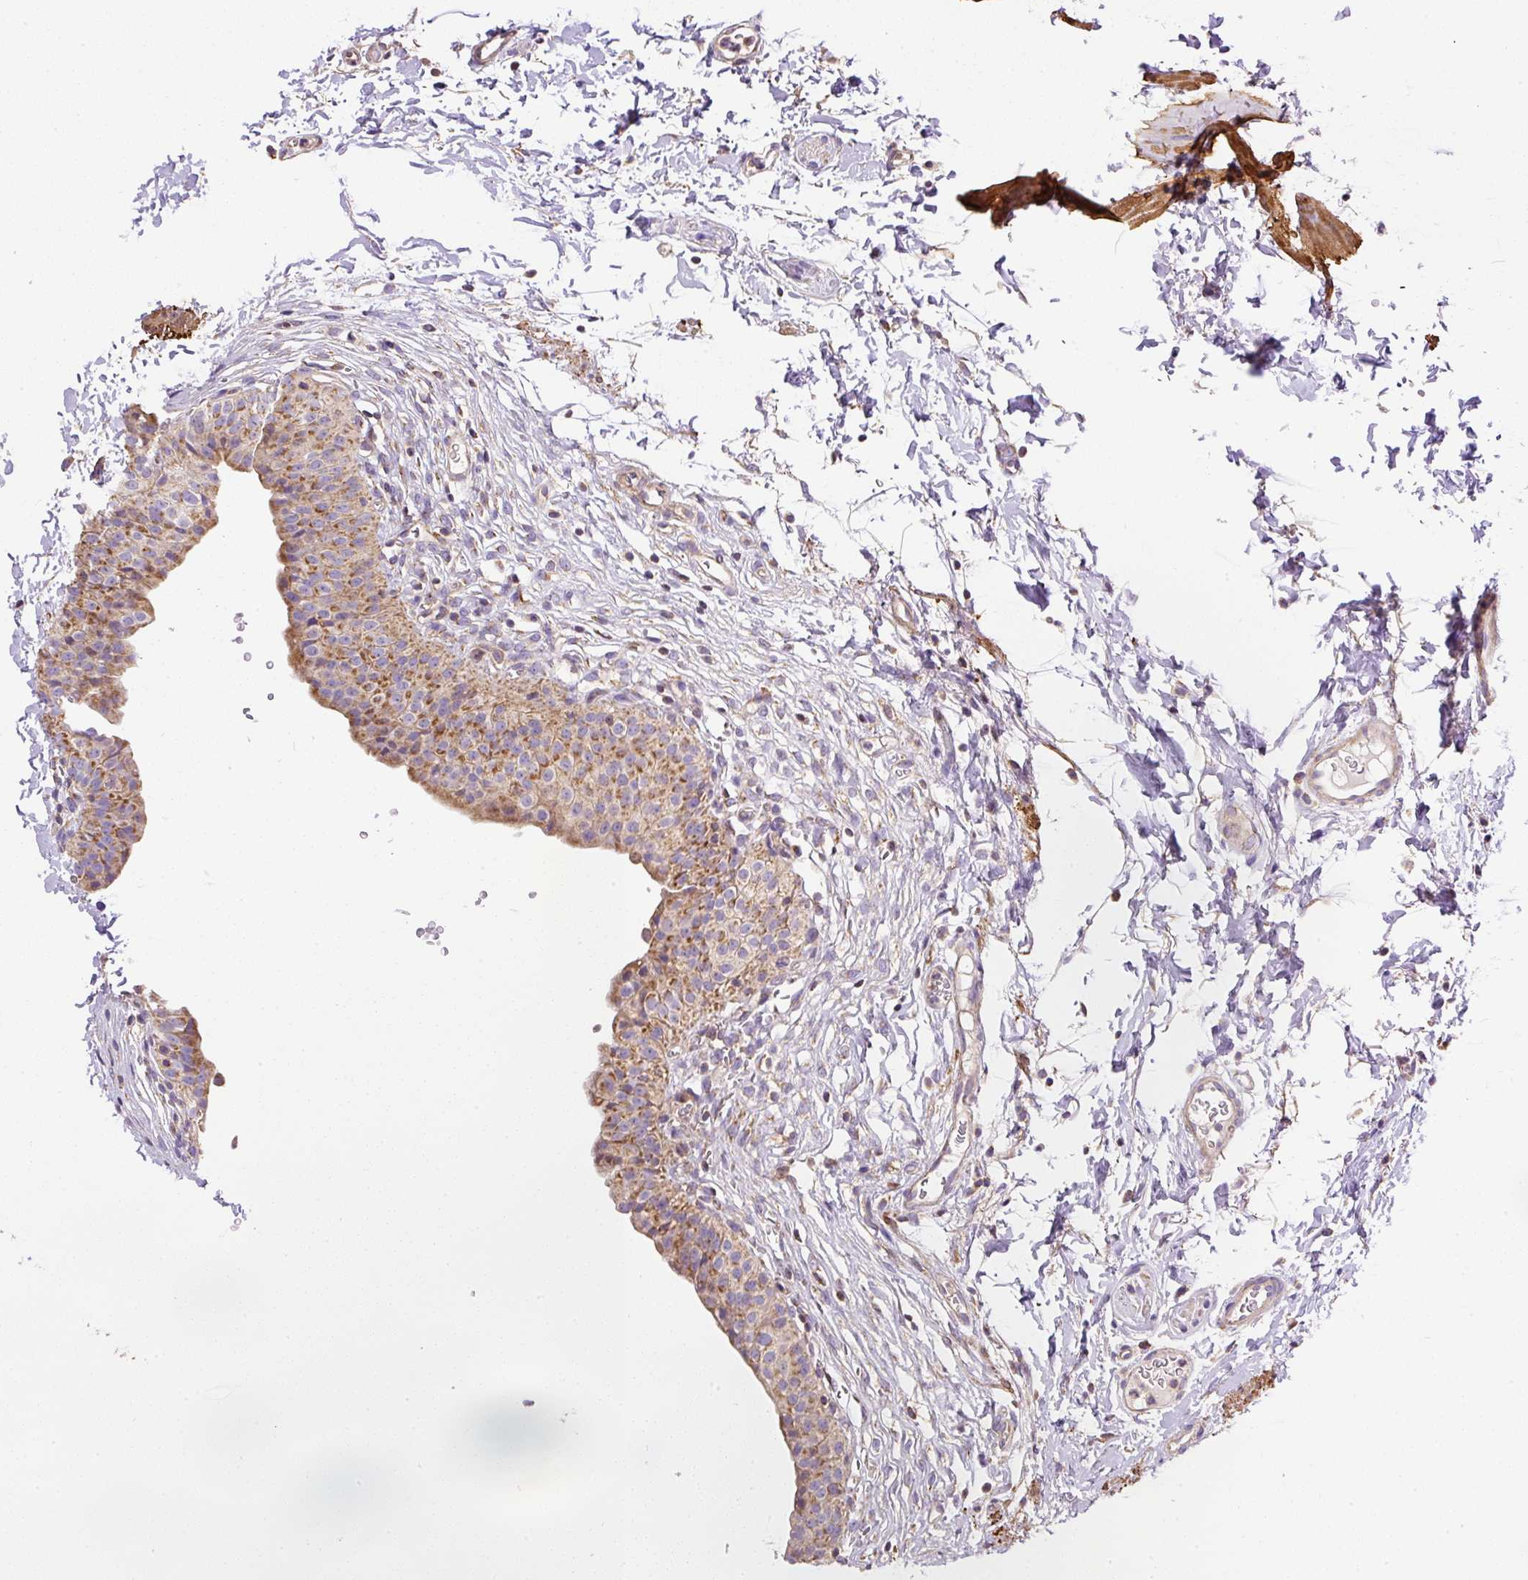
{"staining": {"intensity": "moderate", "quantity": ">75%", "location": "cytoplasmic/membranous"}, "tissue": "urinary bladder", "cell_type": "Urothelial cells", "image_type": "normal", "snomed": [{"axis": "morphology", "description": "Normal tissue, NOS"}, {"axis": "topography", "description": "Urinary bladder"}, {"axis": "topography", "description": "Peripheral nerve tissue"}], "caption": "Immunohistochemical staining of benign urinary bladder demonstrates >75% levels of moderate cytoplasmic/membranous protein staining in about >75% of urothelial cells.", "gene": "NDUFAF2", "patient": {"sex": "male", "age": 55}}